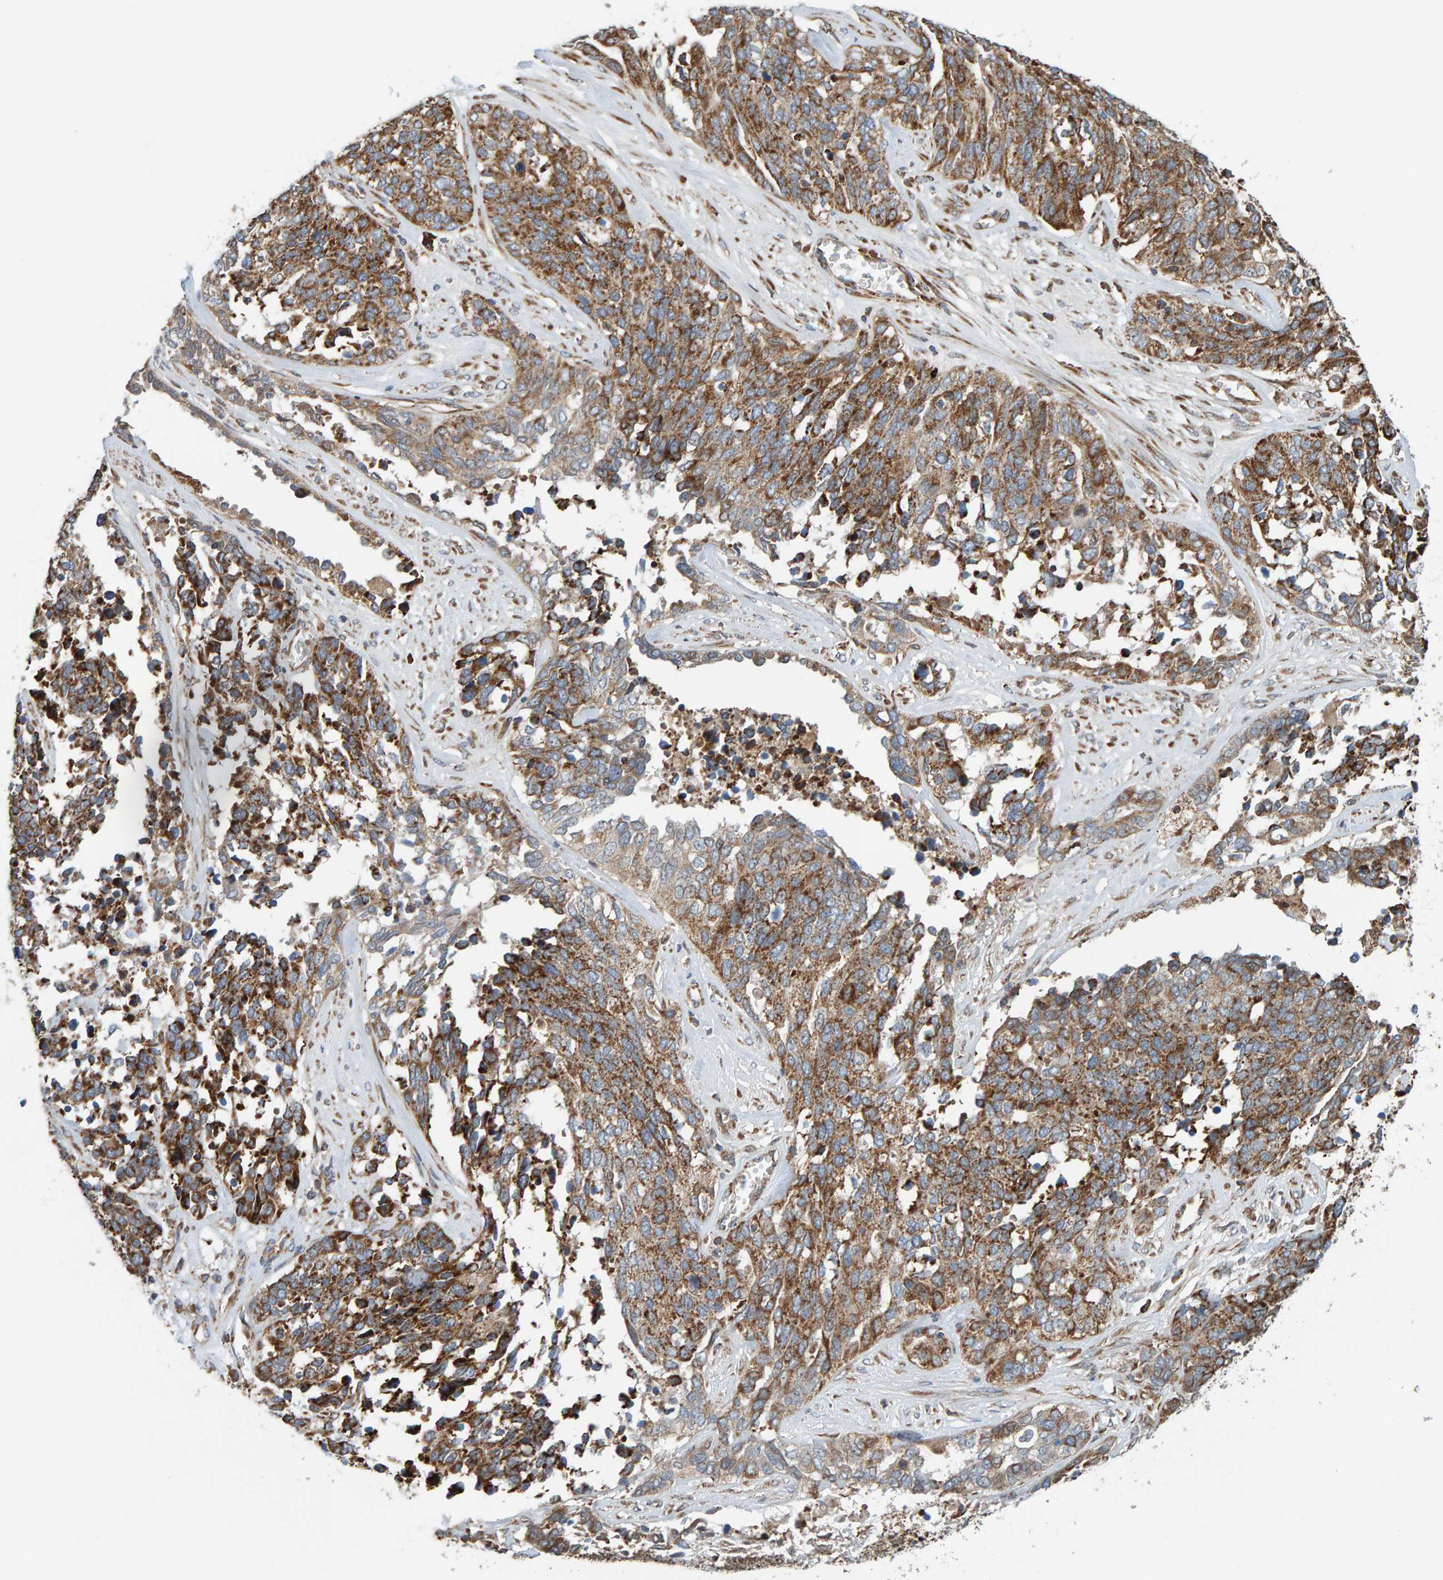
{"staining": {"intensity": "moderate", "quantity": ">75%", "location": "cytoplasmic/membranous"}, "tissue": "ovarian cancer", "cell_type": "Tumor cells", "image_type": "cancer", "snomed": [{"axis": "morphology", "description": "Cystadenocarcinoma, serous, NOS"}, {"axis": "topography", "description": "Ovary"}], "caption": "A medium amount of moderate cytoplasmic/membranous expression is appreciated in approximately >75% of tumor cells in serous cystadenocarcinoma (ovarian) tissue.", "gene": "MRPL45", "patient": {"sex": "female", "age": 44}}